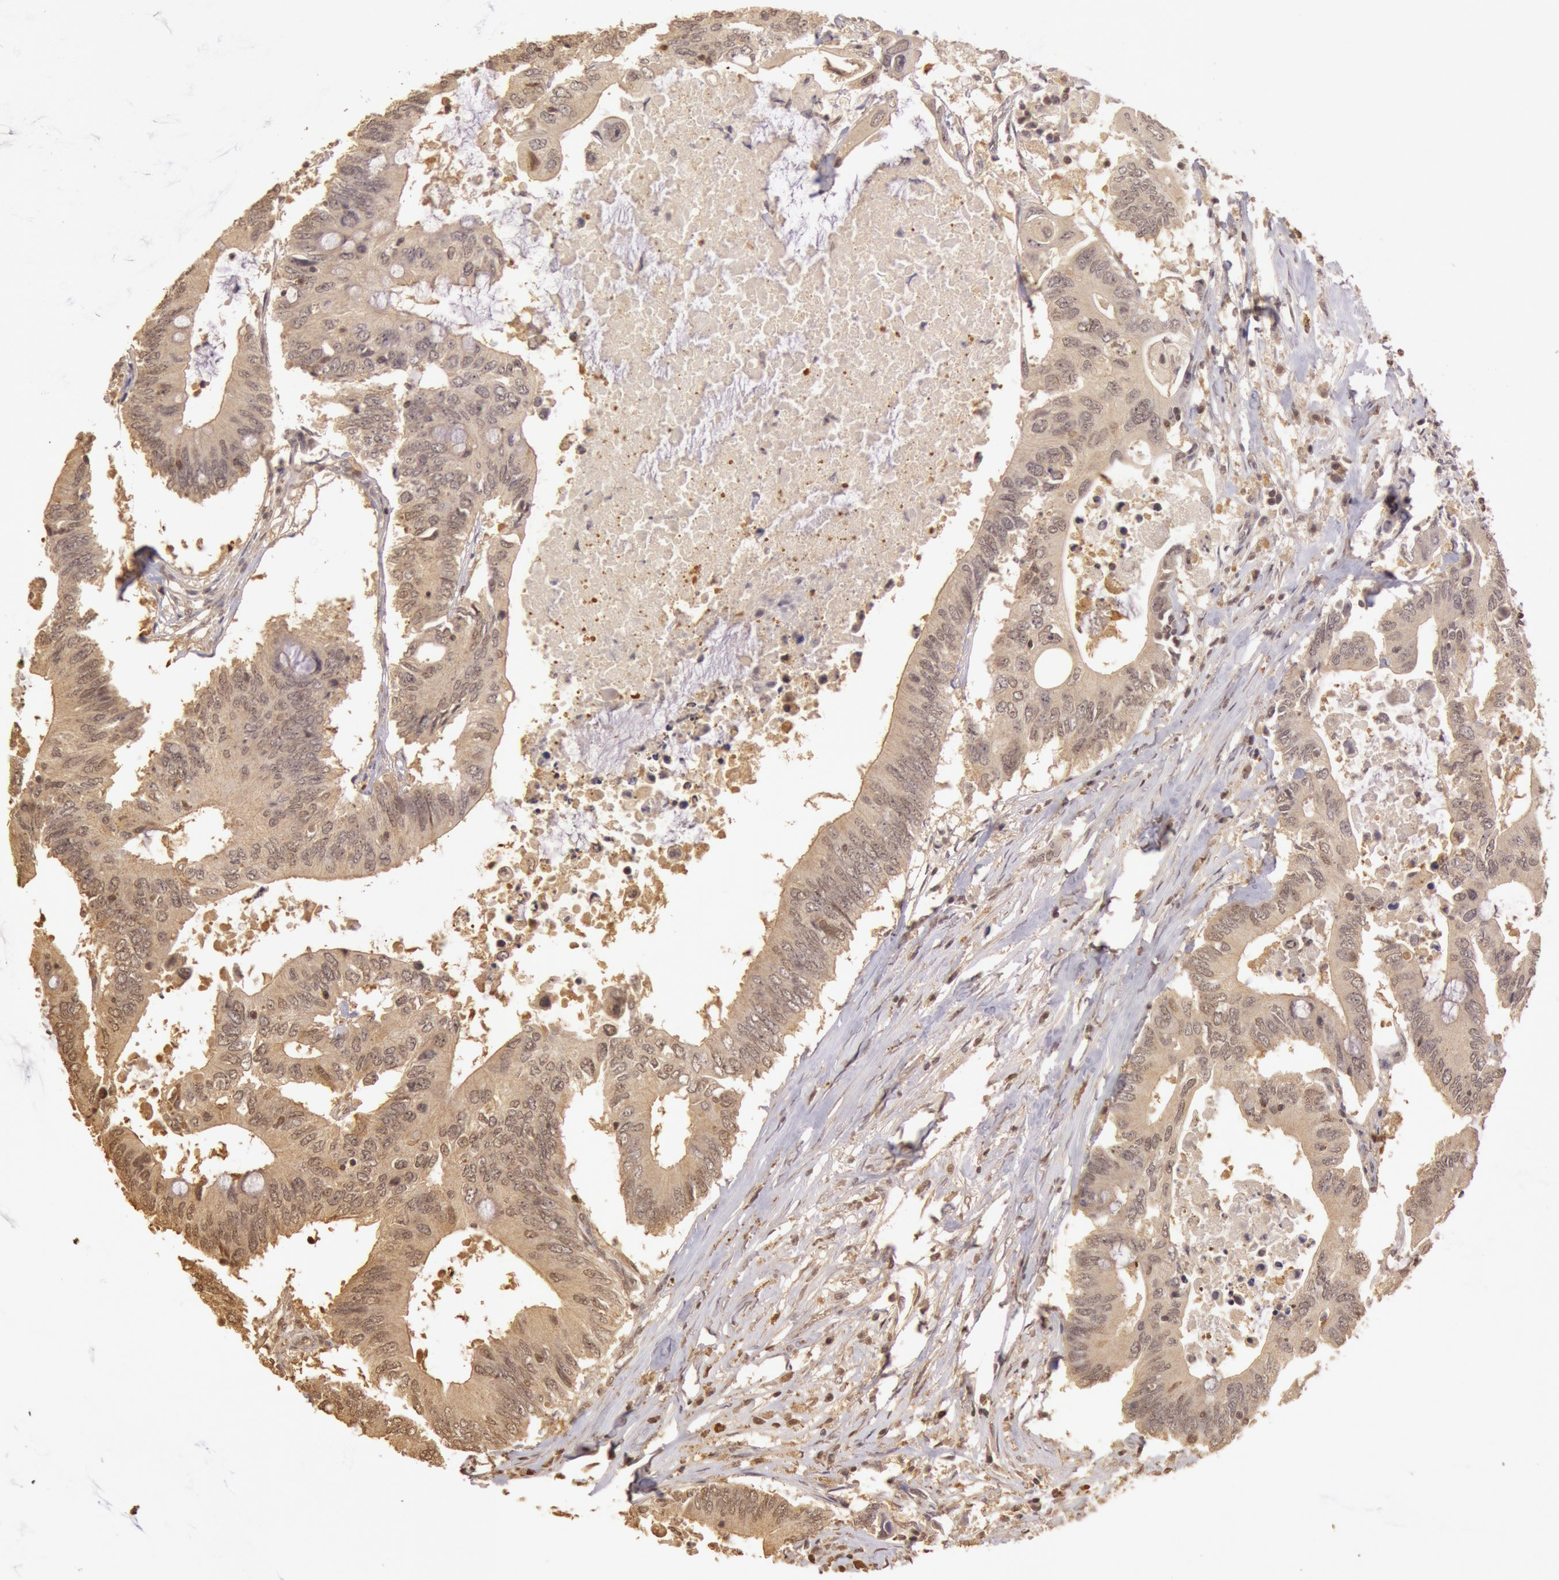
{"staining": {"intensity": "weak", "quantity": ">75%", "location": "cytoplasmic/membranous,nuclear"}, "tissue": "colorectal cancer", "cell_type": "Tumor cells", "image_type": "cancer", "snomed": [{"axis": "morphology", "description": "Adenocarcinoma, NOS"}, {"axis": "topography", "description": "Colon"}], "caption": "Colorectal cancer stained with a brown dye displays weak cytoplasmic/membranous and nuclear positive positivity in about >75% of tumor cells.", "gene": "SOD1", "patient": {"sex": "male", "age": 71}}